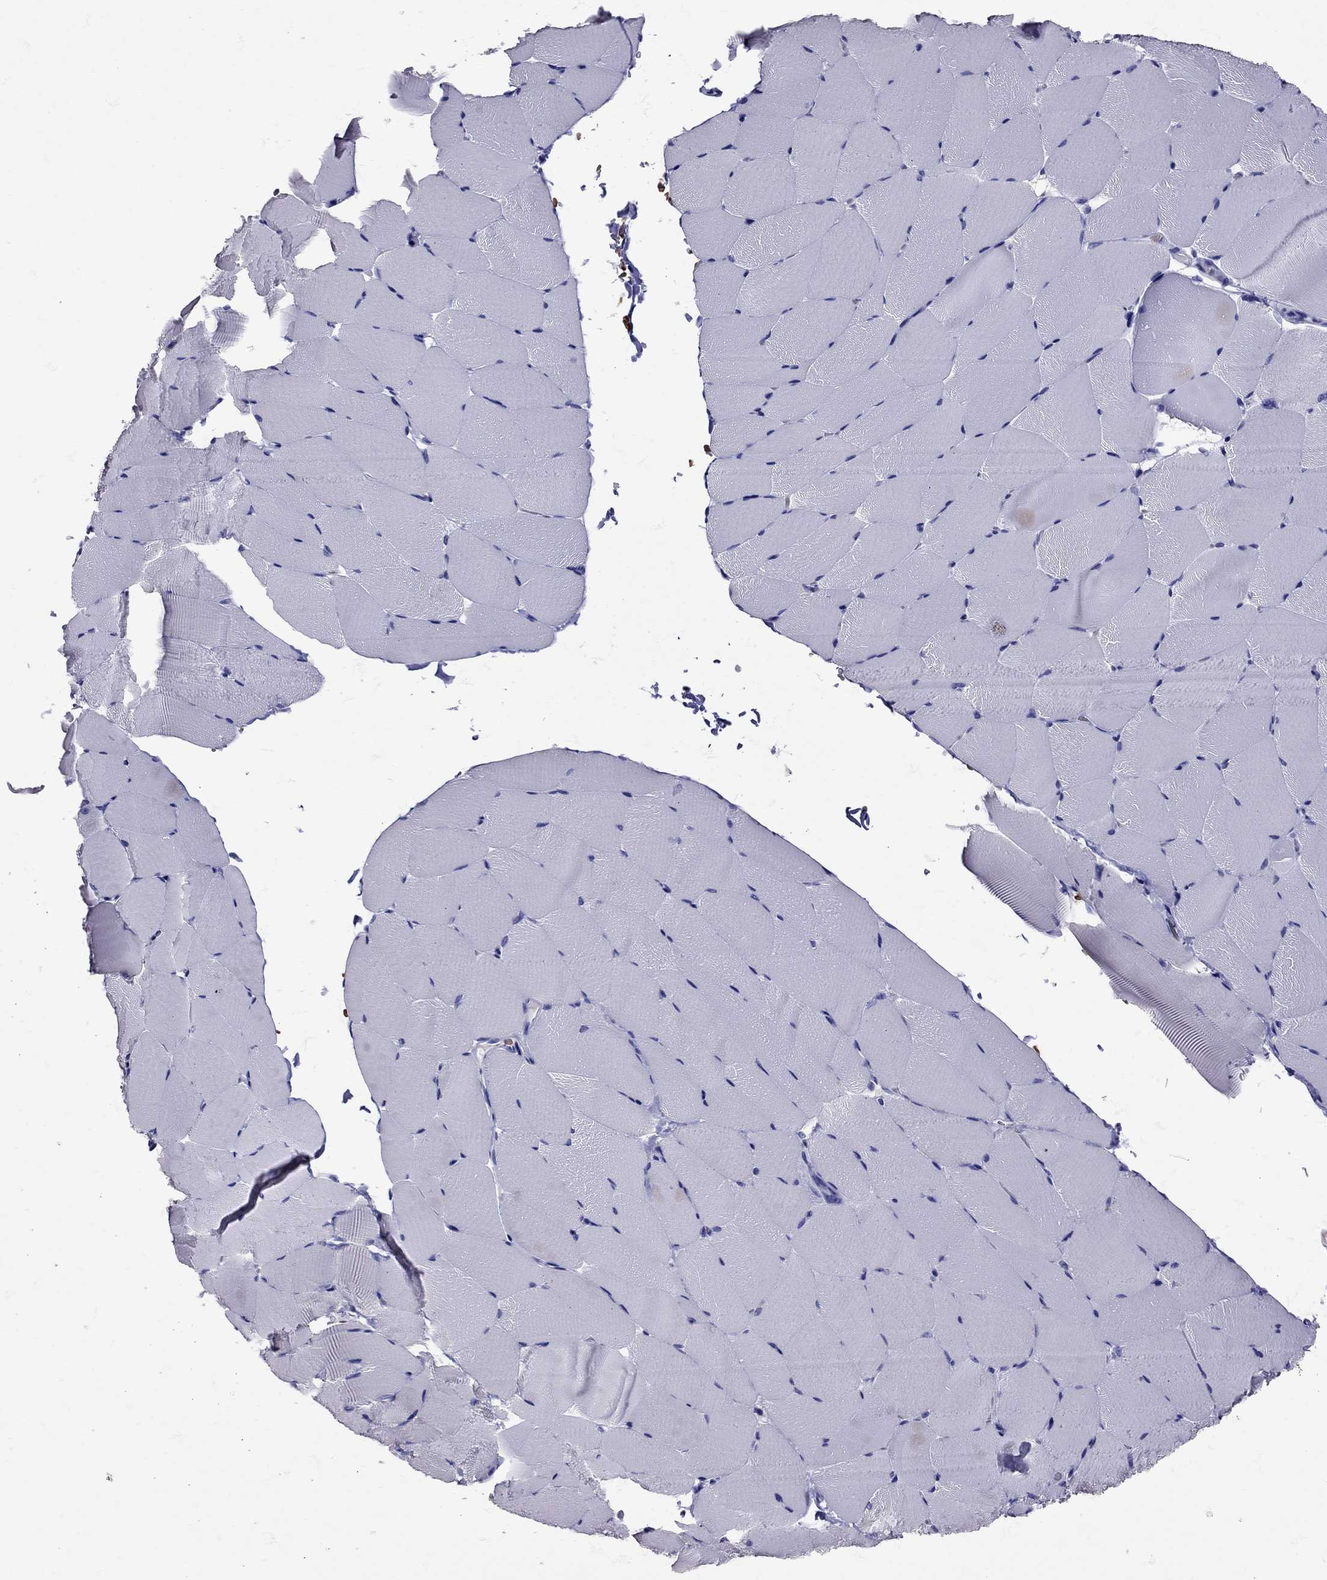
{"staining": {"intensity": "negative", "quantity": "none", "location": "none"}, "tissue": "skeletal muscle", "cell_type": "Myocytes", "image_type": "normal", "snomed": [{"axis": "morphology", "description": "Normal tissue, NOS"}, {"axis": "topography", "description": "Skeletal muscle"}], "caption": "Unremarkable skeletal muscle was stained to show a protein in brown. There is no significant expression in myocytes. (Brightfield microscopy of DAB immunohistochemistry (IHC) at high magnification).", "gene": "TBR1", "patient": {"sex": "female", "age": 37}}